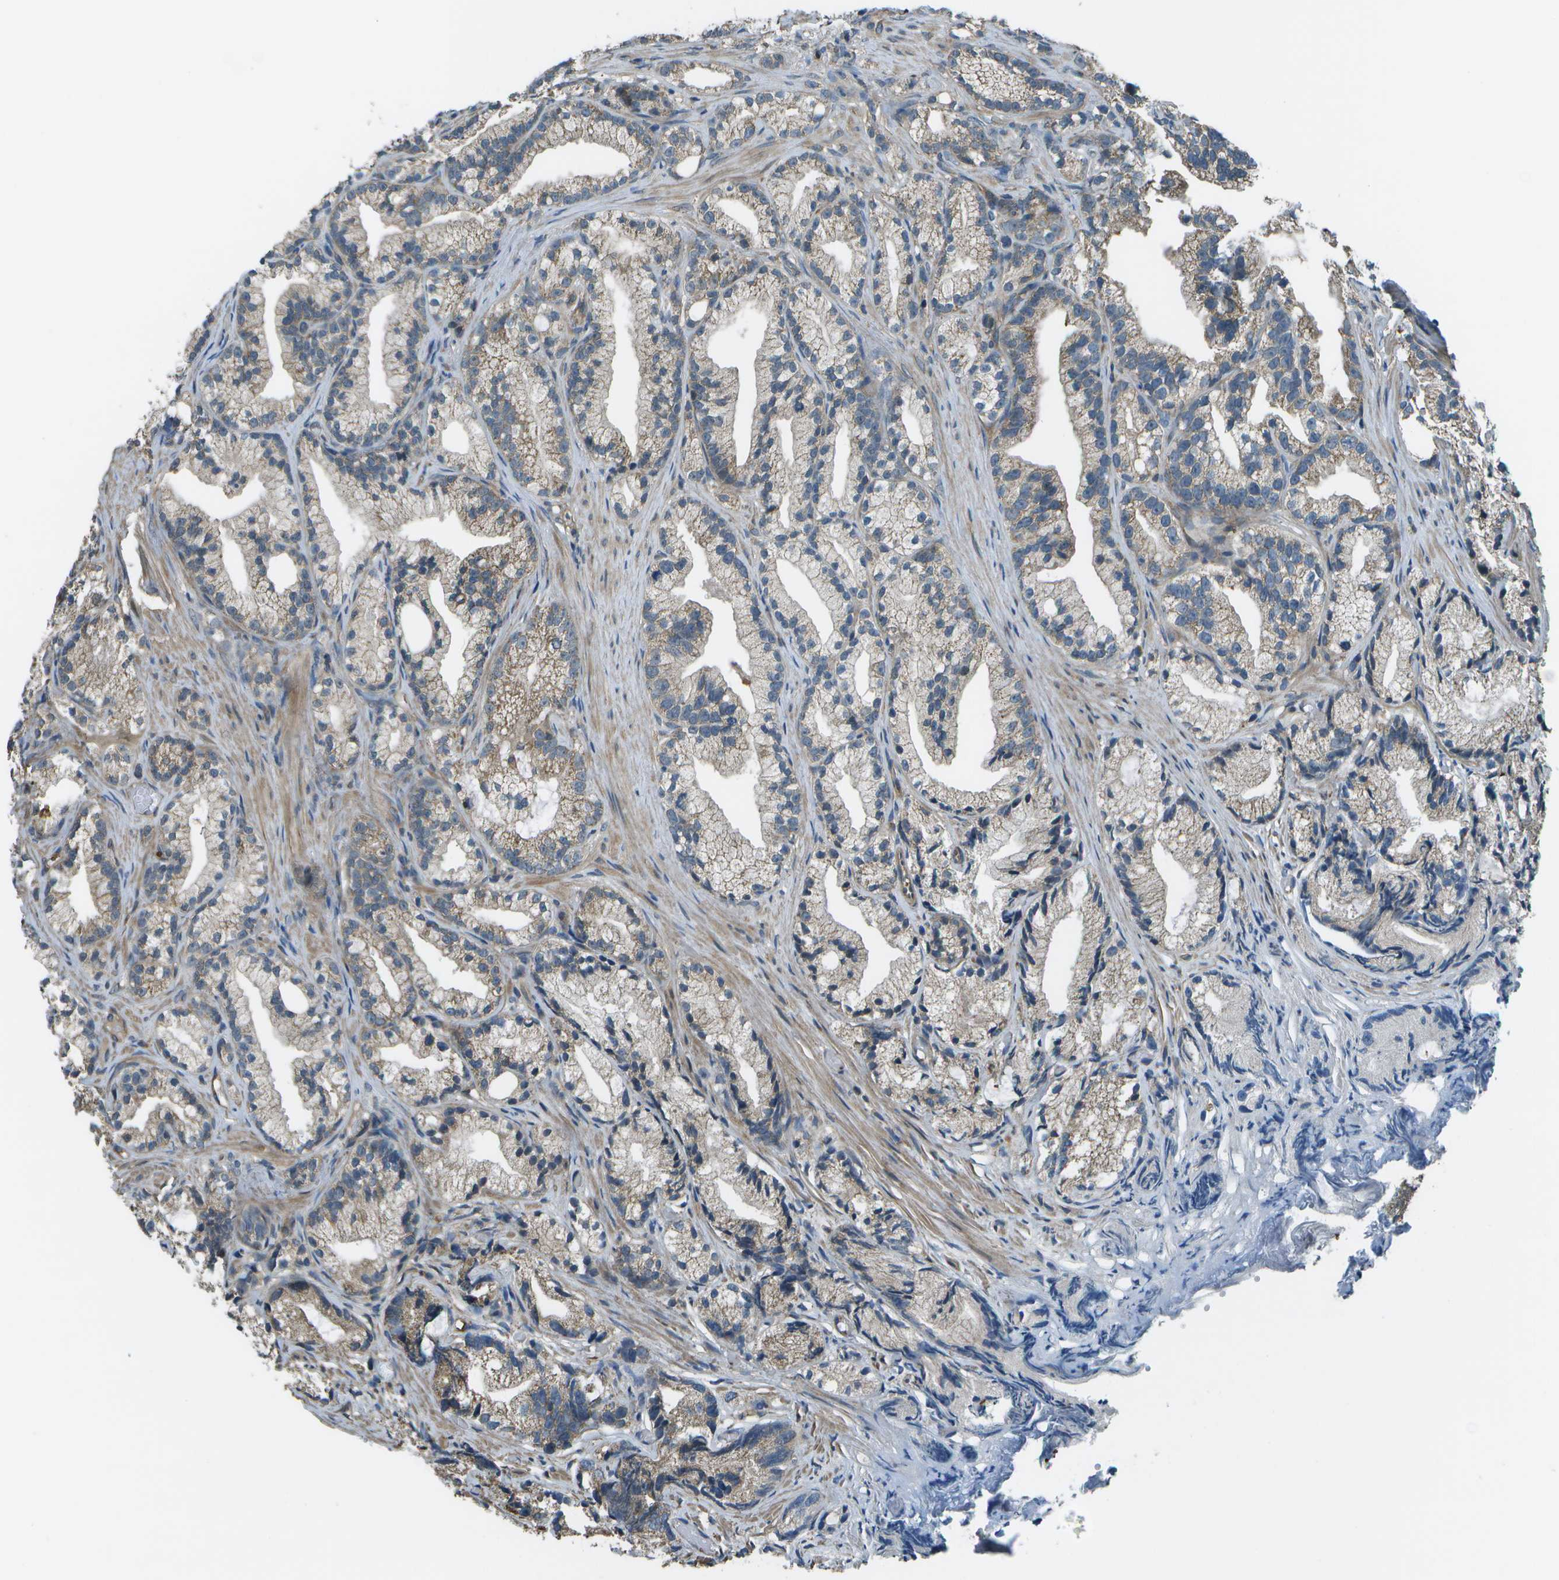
{"staining": {"intensity": "moderate", "quantity": "25%-75%", "location": "cytoplasmic/membranous"}, "tissue": "prostate cancer", "cell_type": "Tumor cells", "image_type": "cancer", "snomed": [{"axis": "morphology", "description": "Adenocarcinoma, Low grade"}, {"axis": "topography", "description": "Prostate"}], "caption": "Immunohistochemistry (IHC) histopathology image of neoplastic tissue: human prostate cancer stained using IHC shows medium levels of moderate protein expression localized specifically in the cytoplasmic/membranous of tumor cells, appearing as a cytoplasmic/membranous brown color.", "gene": "PLPBP", "patient": {"sex": "male", "age": 89}}